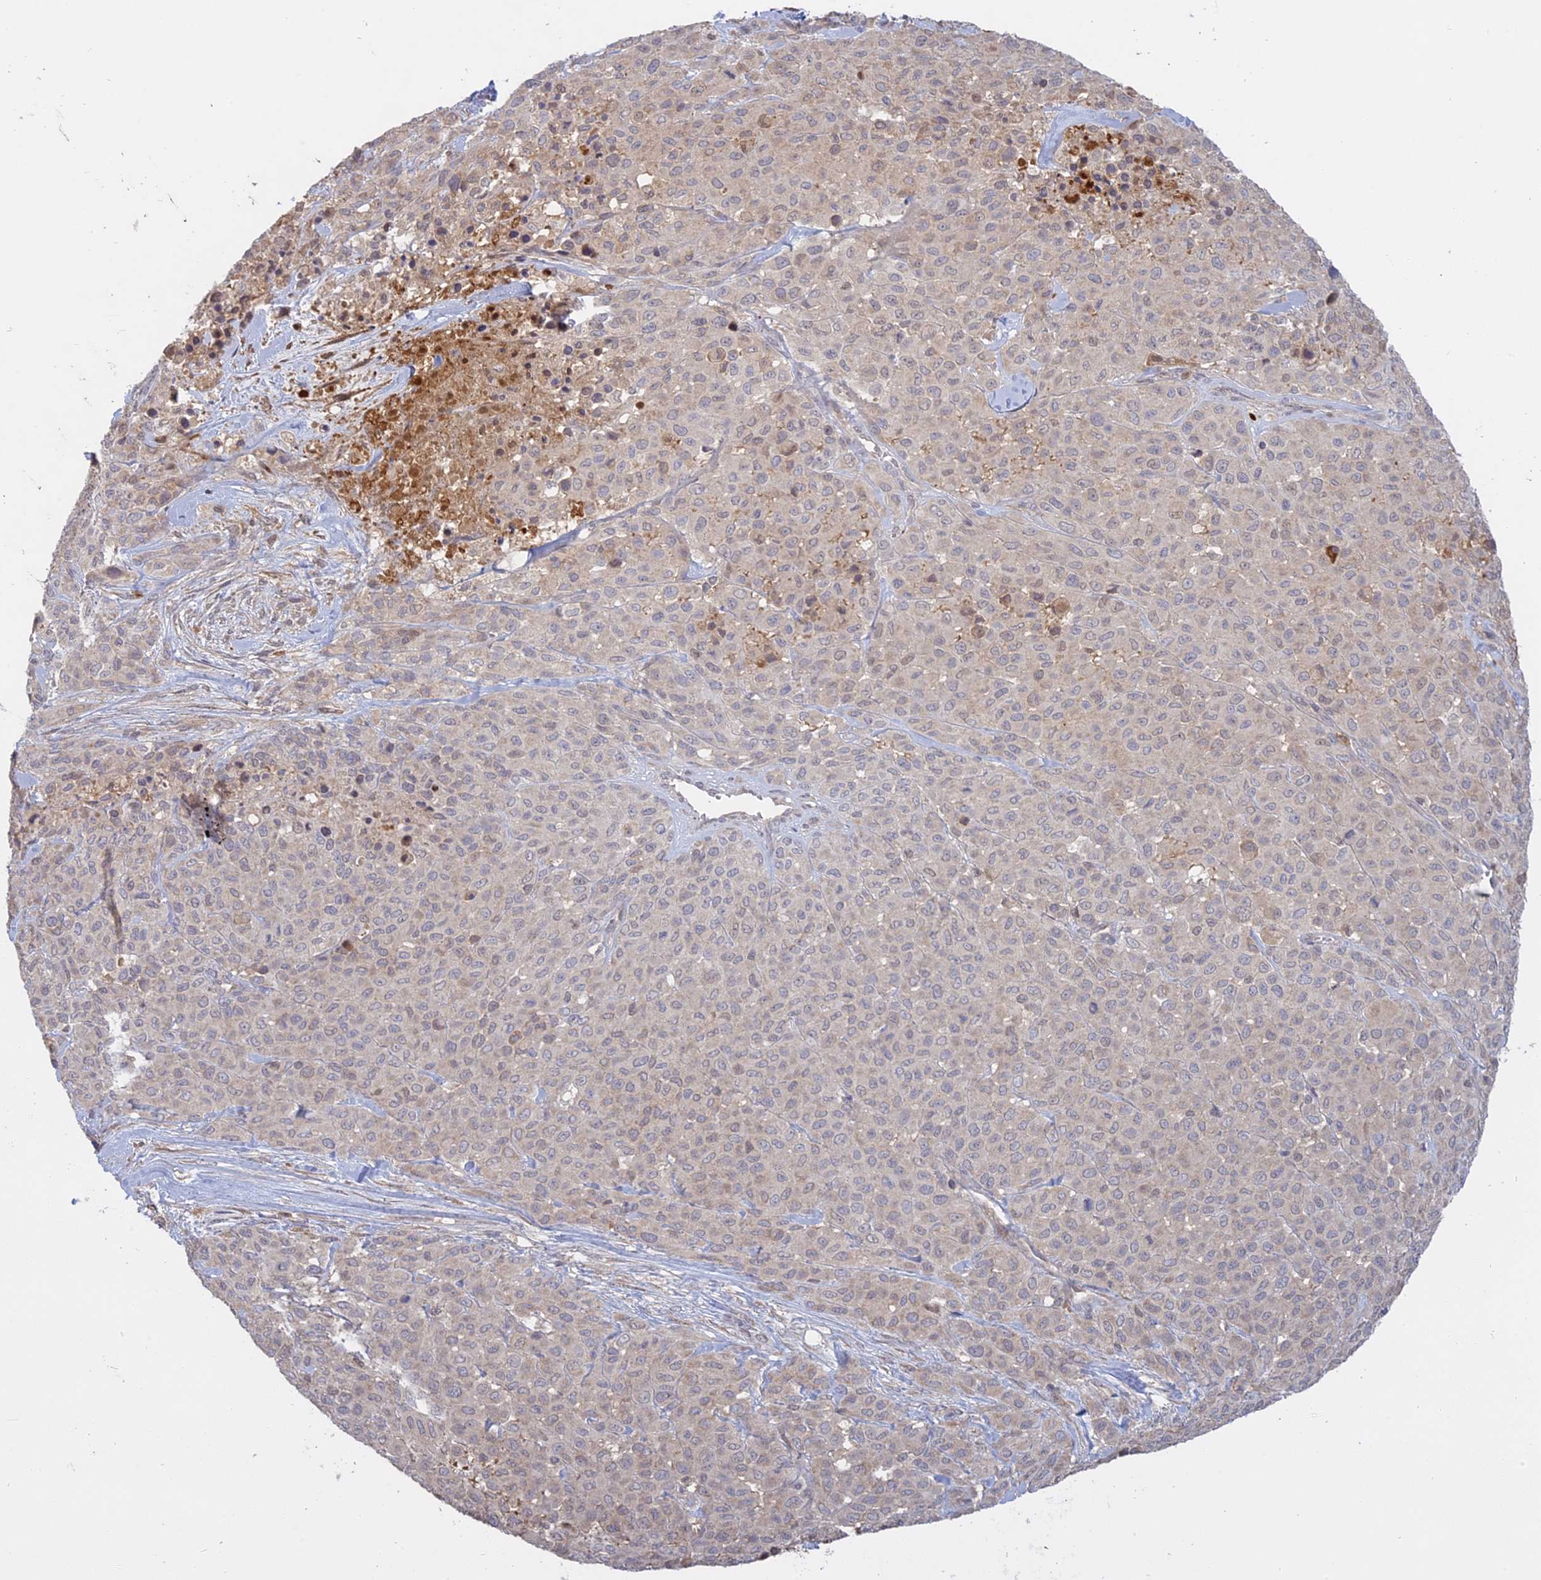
{"staining": {"intensity": "weak", "quantity": "<25%", "location": "cytoplasmic/membranous"}, "tissue": "melanoma", "cell_type": "Tumor cells", "image_type": "cancer", "snomed": [{"axis": "morphology", "description": "Malignant melanoma, Metastatic site"}, {"axis": "topography", "description": "Skin"}], "caption": "A photomicrograph of malignant melanoma (metastatic site) stained for a protein reveals no brown staining in tumor cells.", "gene": "TMEM208", "patient": {"sex": "female", "age": 81}}